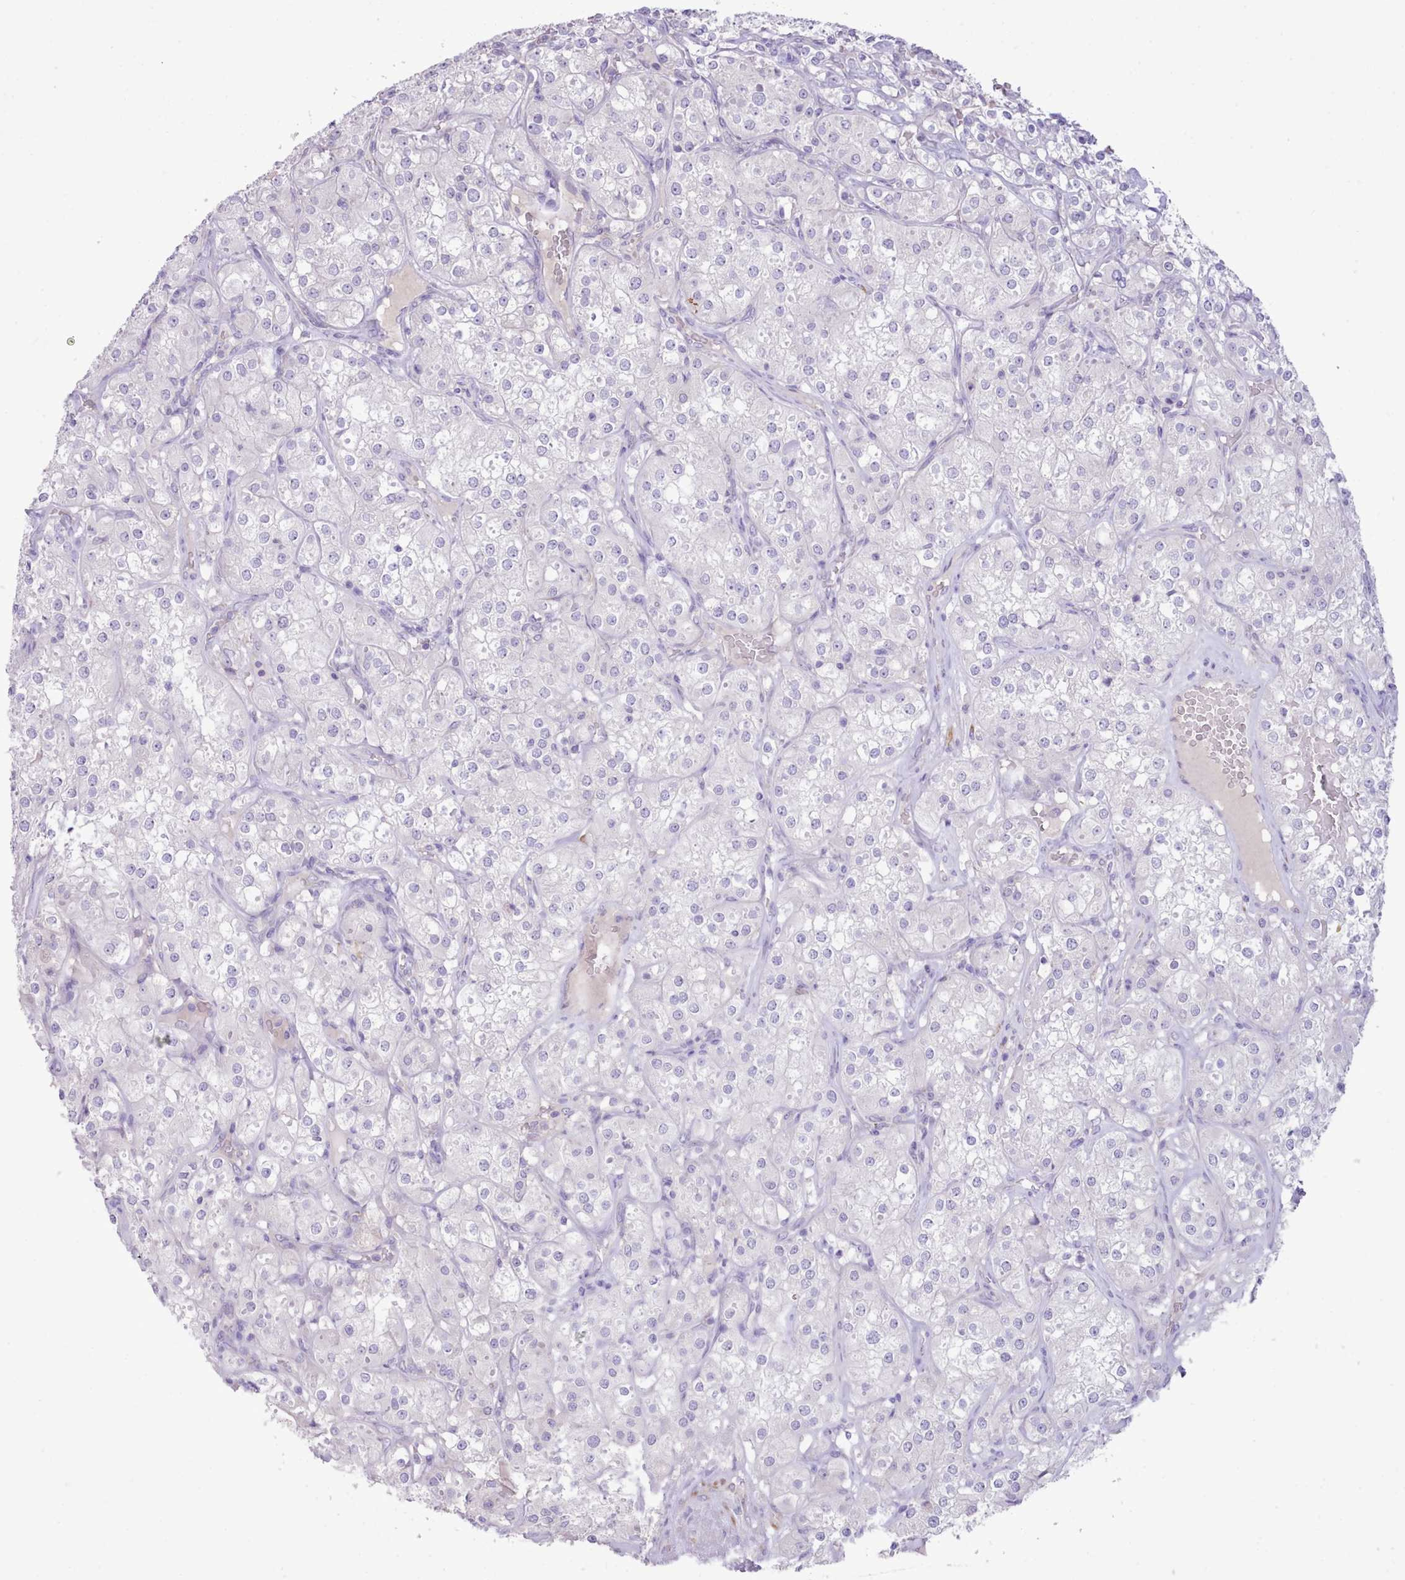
{"staining": {"intensity": "negative", "quantity": "none", "location": "none"}, "tissue": "renal cancer", "cell_type": "Tumor cells", "image_type": "cancer", "snomed": [{"axis": "morphology", "description": "Adenocarcinoma, NOS"}, {"axis": "topography", "description": "Kidney"}], "caption": "This is a image of IHC staining of renal adenocarcinoma, which shows no expression in tumor cells.", "gene": "CCL1", "patient": {"sex": "male", "age": 77}}